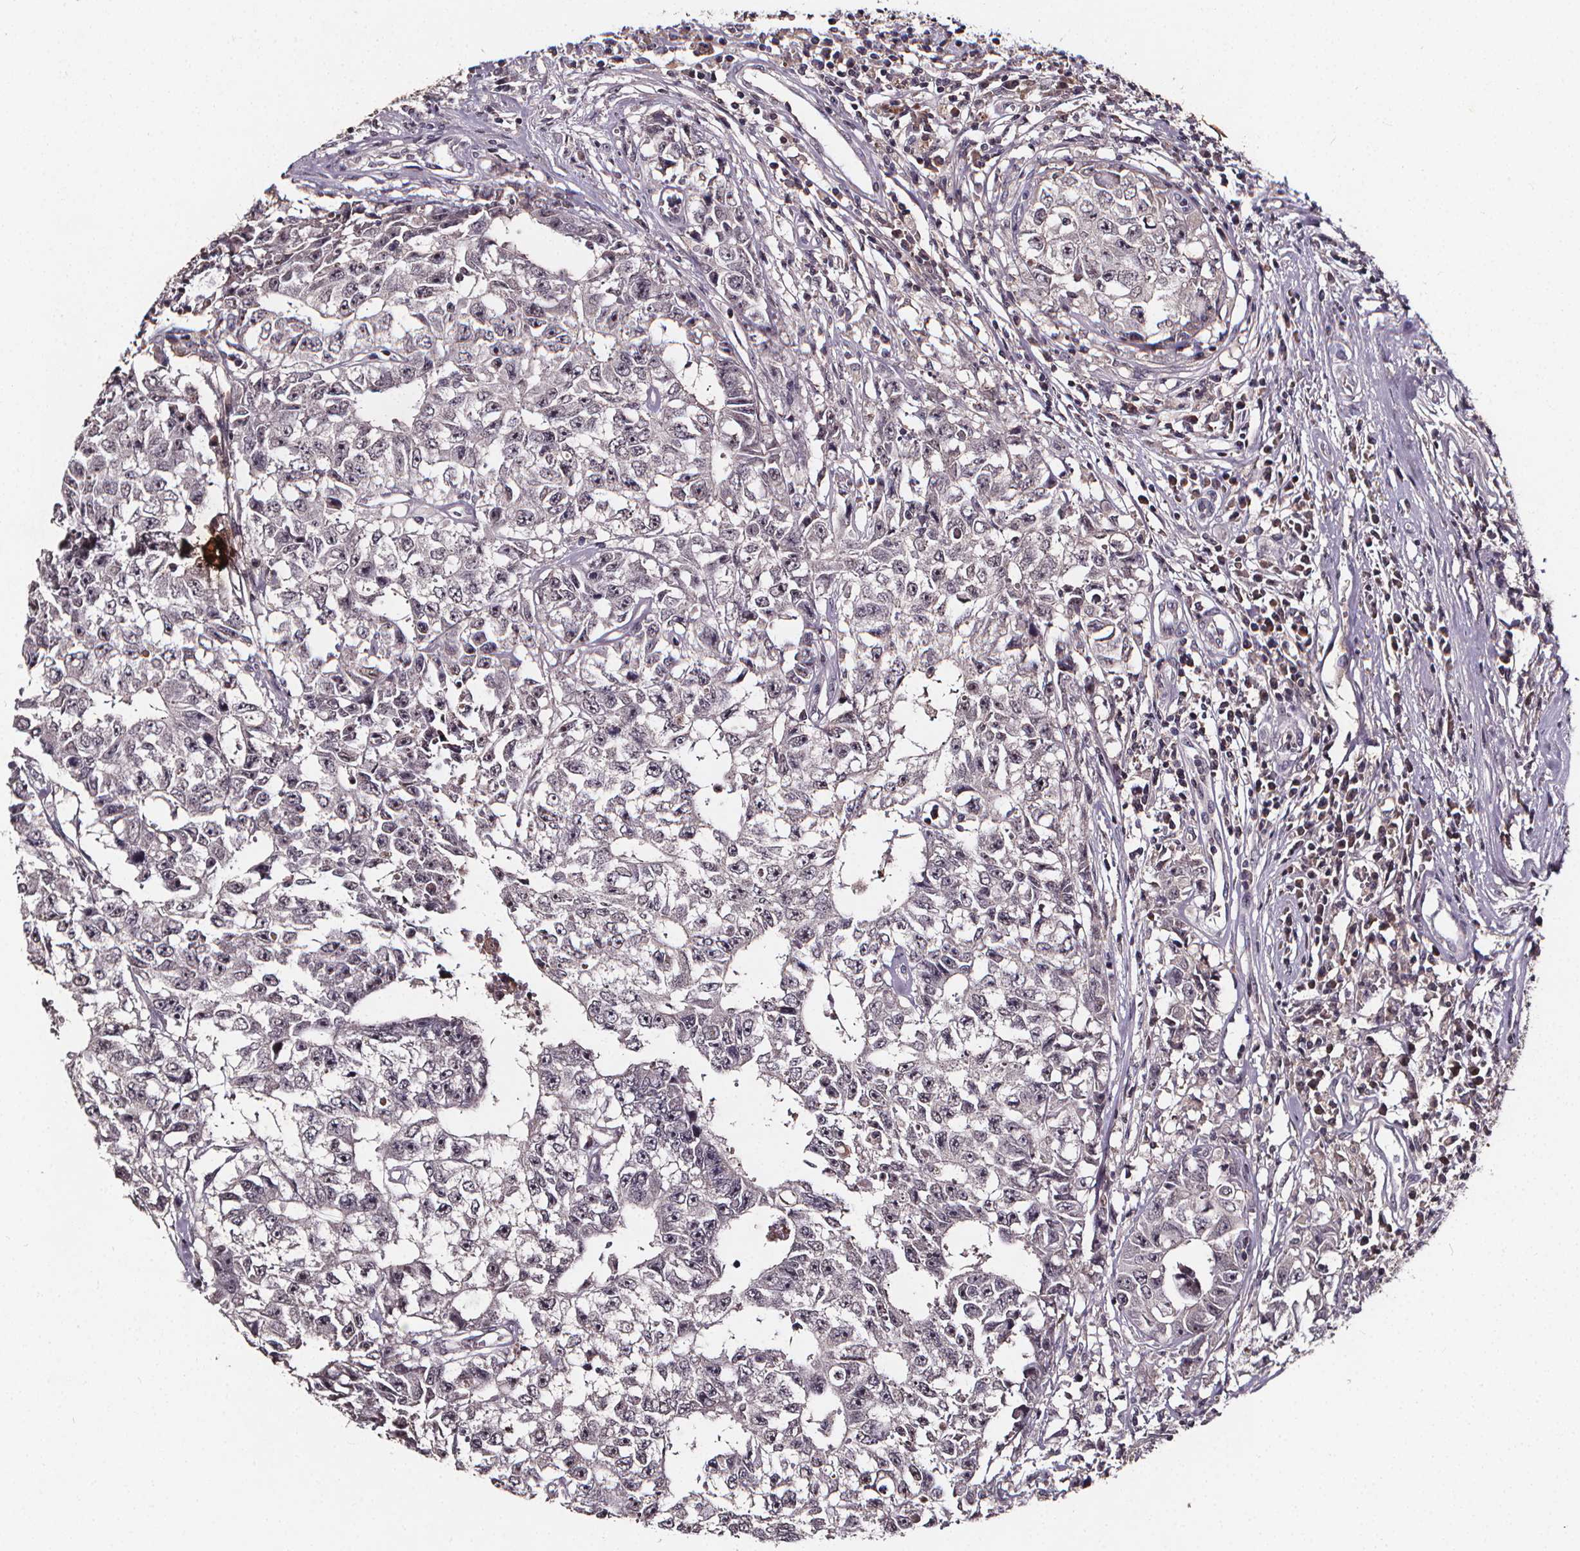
{"staining": {"intensity": "negative", "quantity": "none", "location": "none"}, "tissue": "testis cancer", "cell_type": "Tumor cells", "image_type": "cancer", "snomed": [{"axis": "morphology", "description": "Carcinoma, Embryonal, NOS"}, {"axis": "topography", "description": "Testis"}], "caption": "The photomicrograph reveals no staining of tumor cells in embryonal carcinoma (testis).", "gene": "SPAG8", "patient": {"sex": "male", "age": 36}}